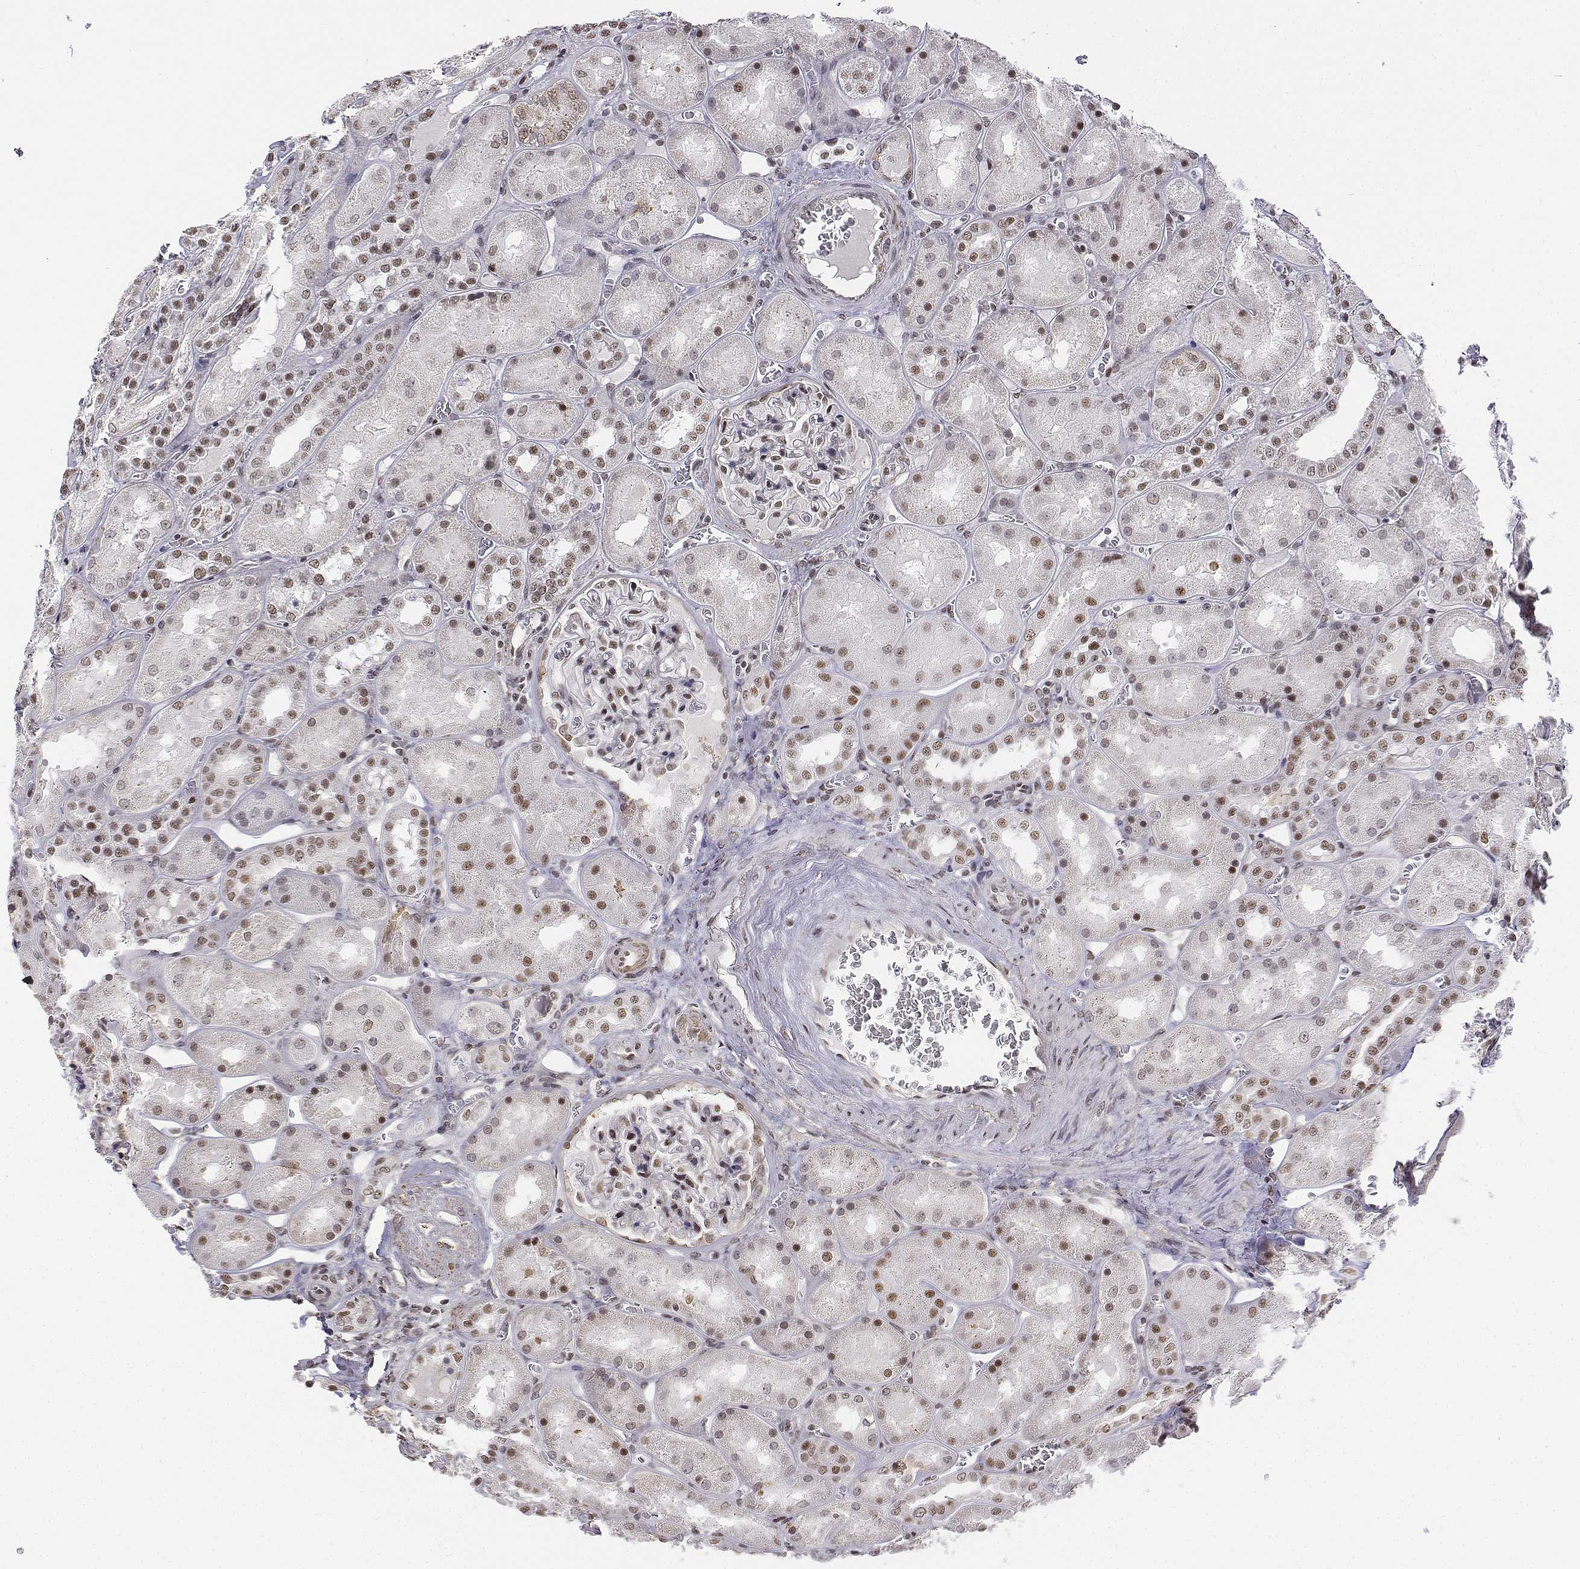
{"staining": {"intensity": "moderate", "quantity": "25%-75%", "location": "nuclear"}, "tissue": "kidney", "cell_type": "Cells in glomeruli", "image_type": "normal", "snomed": [{"axis": "morphology", "description": "Normal tissue, NOS"}, {"axis": "topography", "description": "Kidney"}], "caption": "Cells in glomeruli demonstrate medium levels of moderate nuclear expression in approximately 25%-75% of cells in normal human kidney.", "gene": "SETD1A", "patient": {"sex": "male", "age": 73}}